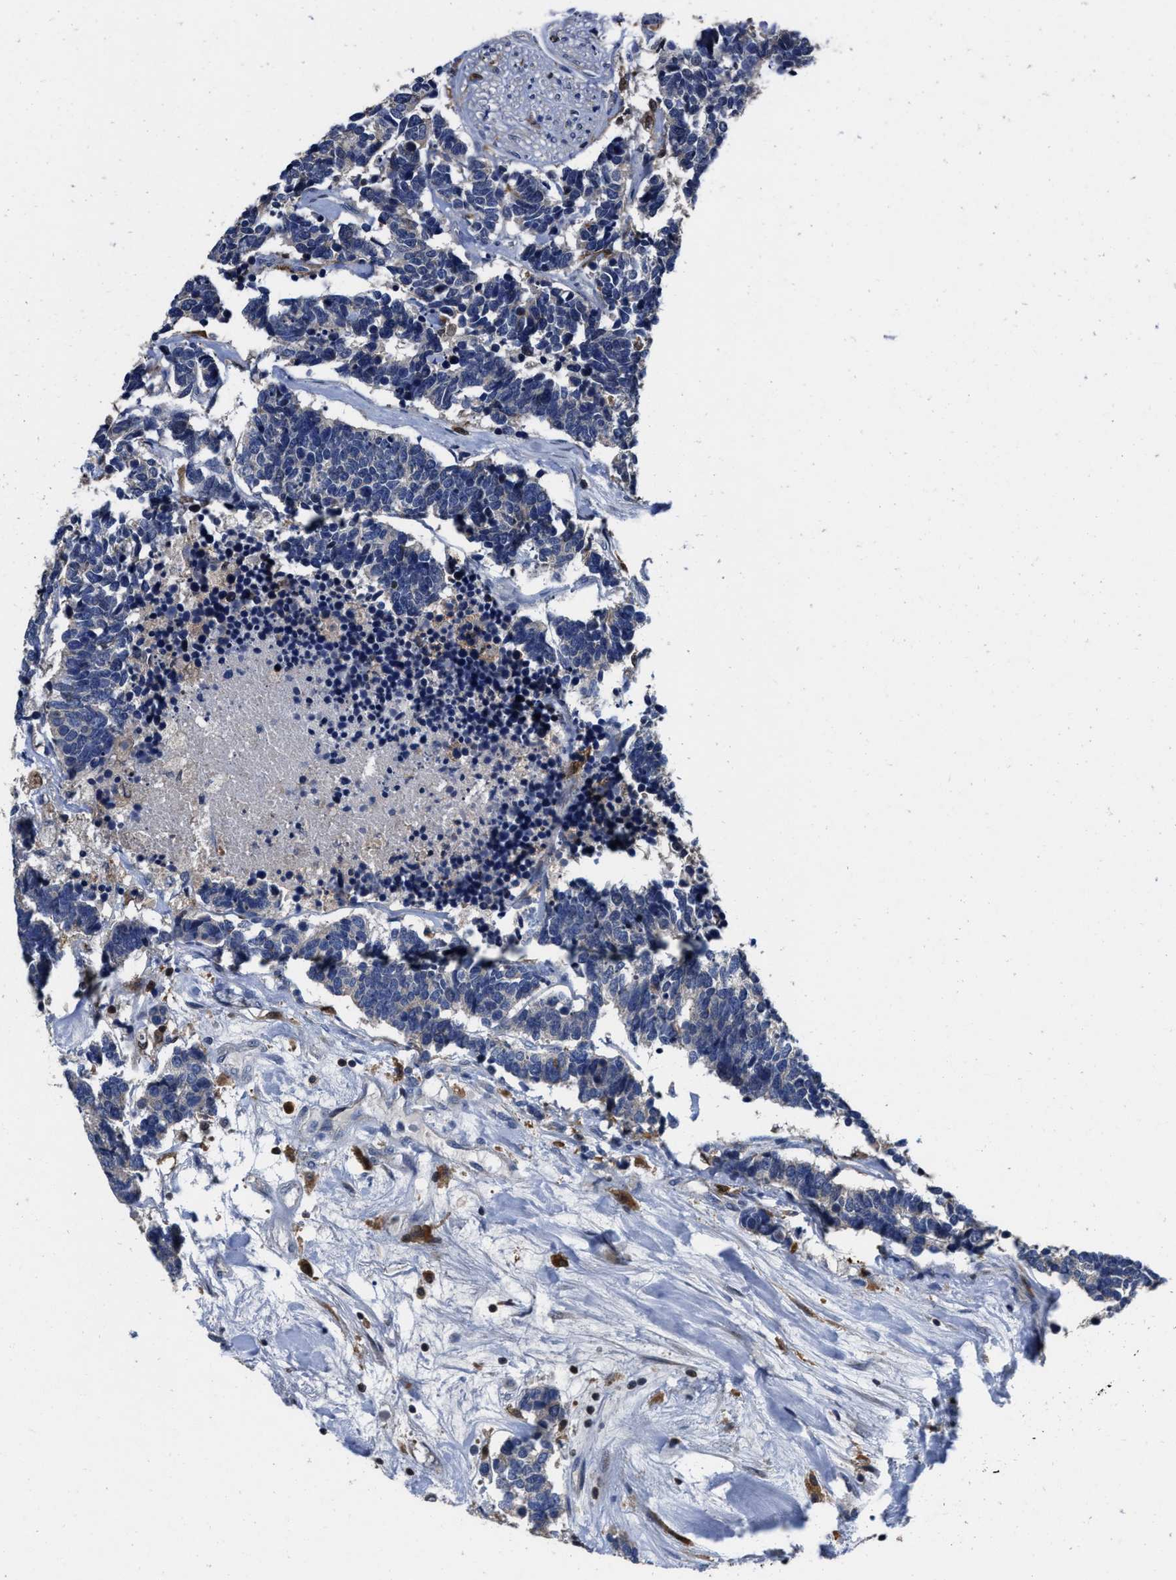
{"staining": {"intensity": "negative", "quantity": "none", "location": "none"}, "tissue": "carcinoid", "cell_type": "Tumor cells", "image_type": "cancer", "snomed": [{"axis": "morphology", "description": "Carcinoma, NOS"}, {"axis": "morphology", "description": "Carcinoid, malignant, NOS"}, {"axis": "topography", "description": "Urinary bladder"}], "caption": "This is a histopathology image of immunohistochemistry staining of malignant carcinoid, which shows no expression in tumor cells.", "gene": "RGS10", "patient": {"sex": "male", "age": 57}}